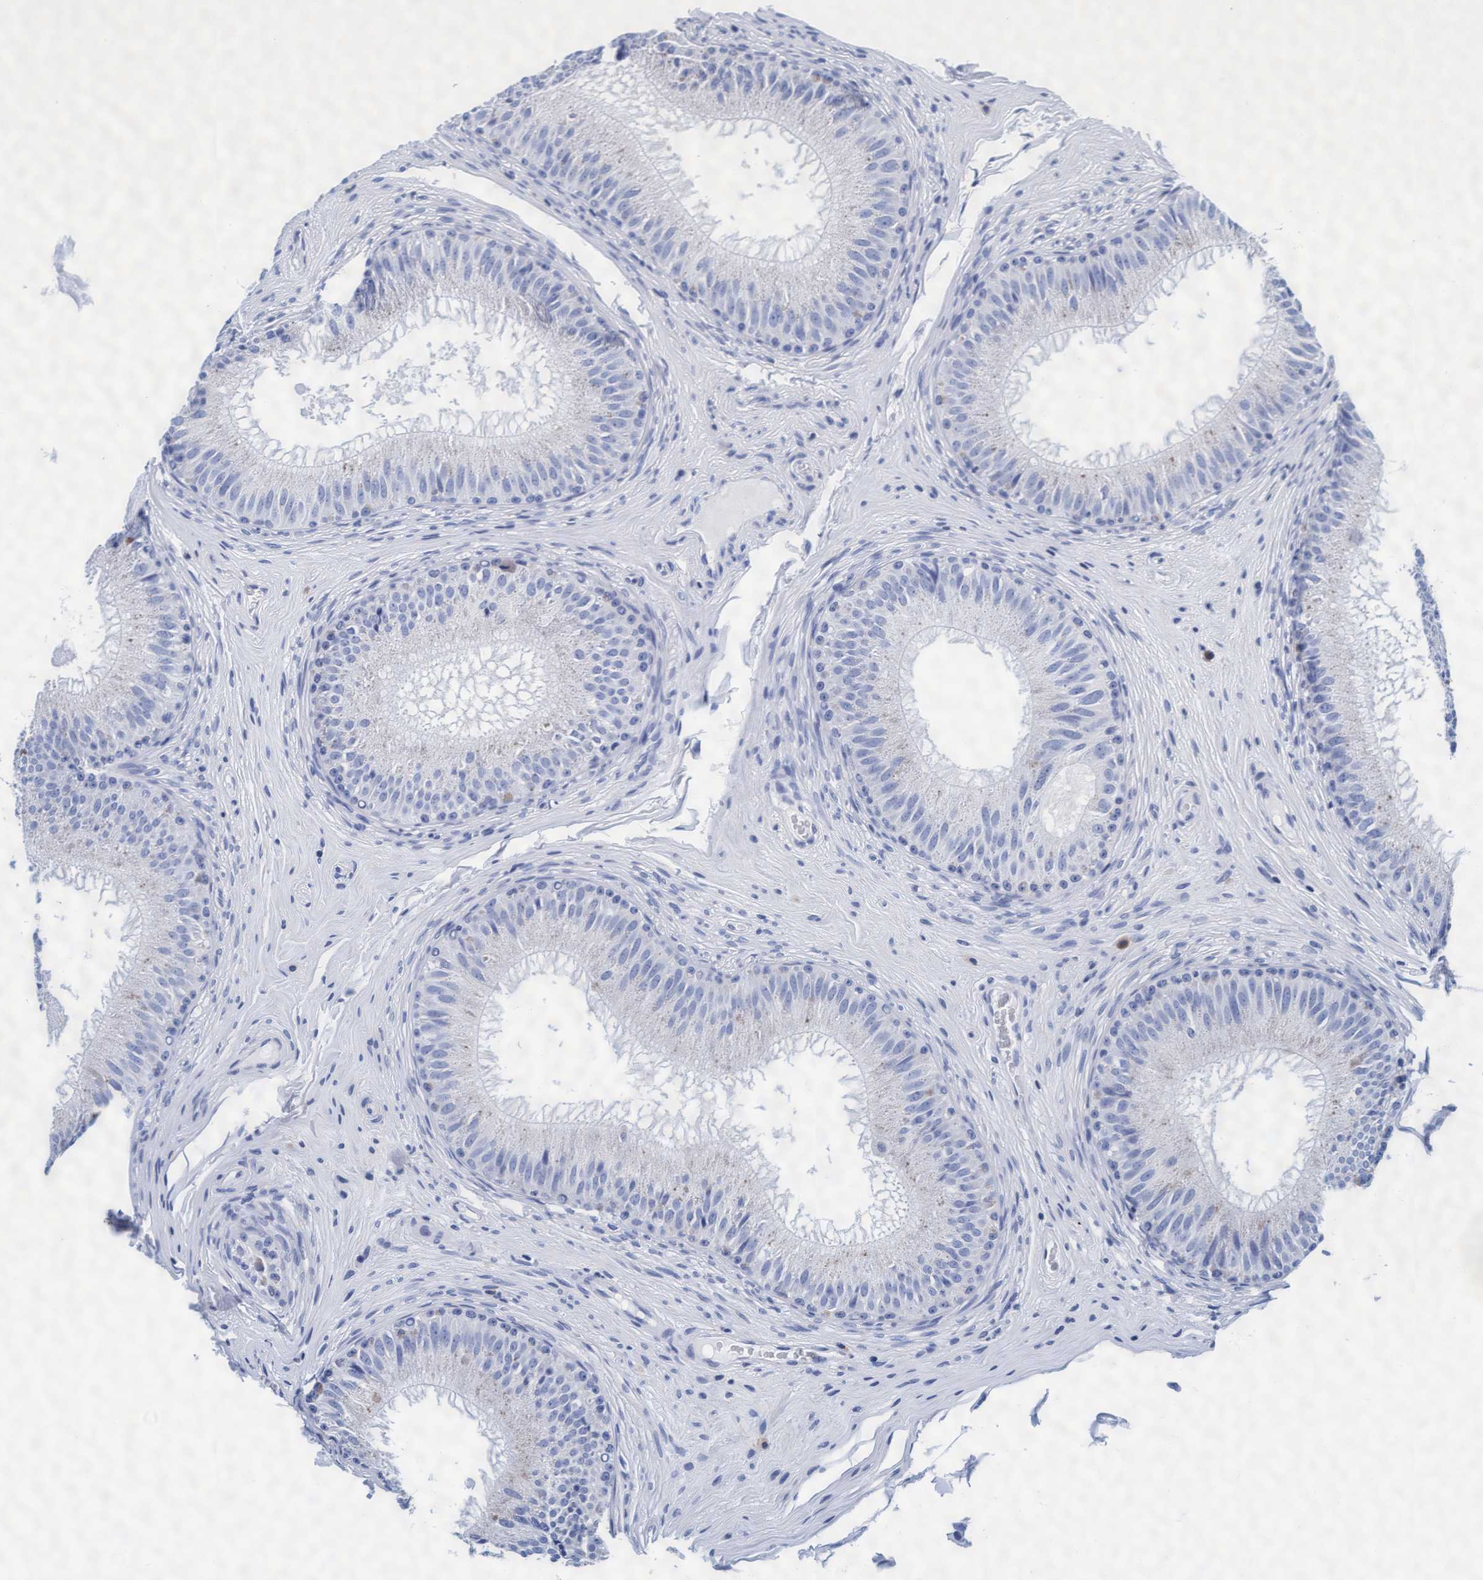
{"staining": {"intensity": "weak", "quantity": "<25%", "location": "cytoplasmic/membranous"}, "tissue": "epididymis", "cell_type": "Glandular cells", "image_type": "normal", "snomed": [{"axis": "morphology", "description": "Normal tissue, NOS"}, {"axis": "topography", "description": "Epididymis"}], "caption": "This micrograph is of unremarkable epididymis stained with IHC to label a protein in brown with the nuclei are counter-stained blue. There is no positivity in glandular cells. The staining is performed using DAB brown chromogen with nuclei counter-stained in using hematoxylin.", "gene": "ARSG", "patient": {"sex": "male", "age": 32}}